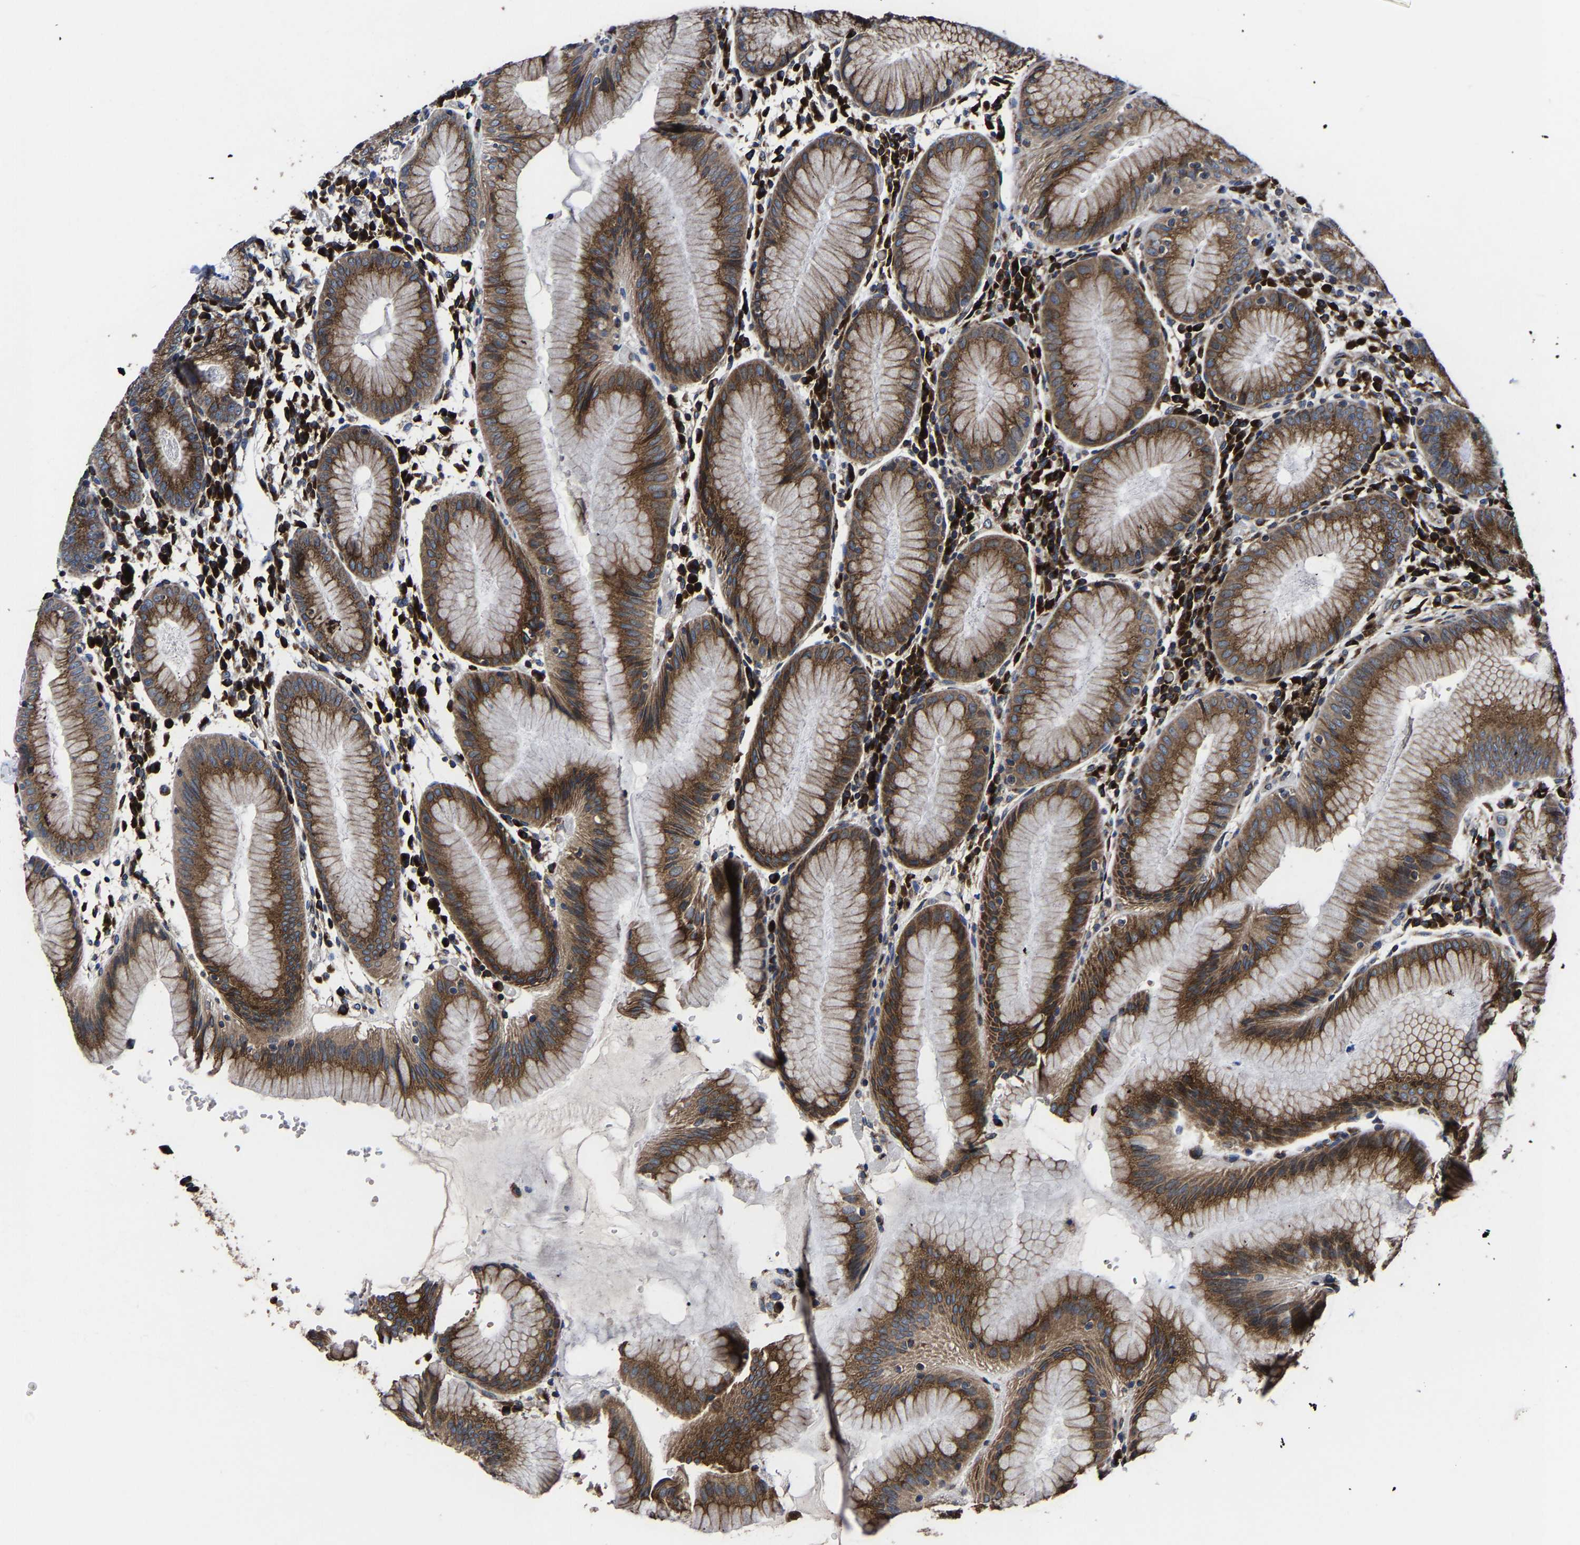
{"staining": {"intensity": "strong", "quantity": ">75%", "location": "cytoplasmic/membranous"}, "tissue": "stomach", "cell_type": "Glandular cells", "image_type": "normal", "snomed": [{"axis": "morphology", "description": "Normal tissue, NOS"}, {"axis": "topography", "description": "Stomach"}, {"axis": "topography", "description": "Stomach, lower"}], "caption": "Immunohistochemical staining of unremarkable human stomach shows high levels of strong cytoplasmic/membranous expression in about >75% of glandular cells.", "gene": "EBAG9", "patient": {"sex": "female", "age": 75}}